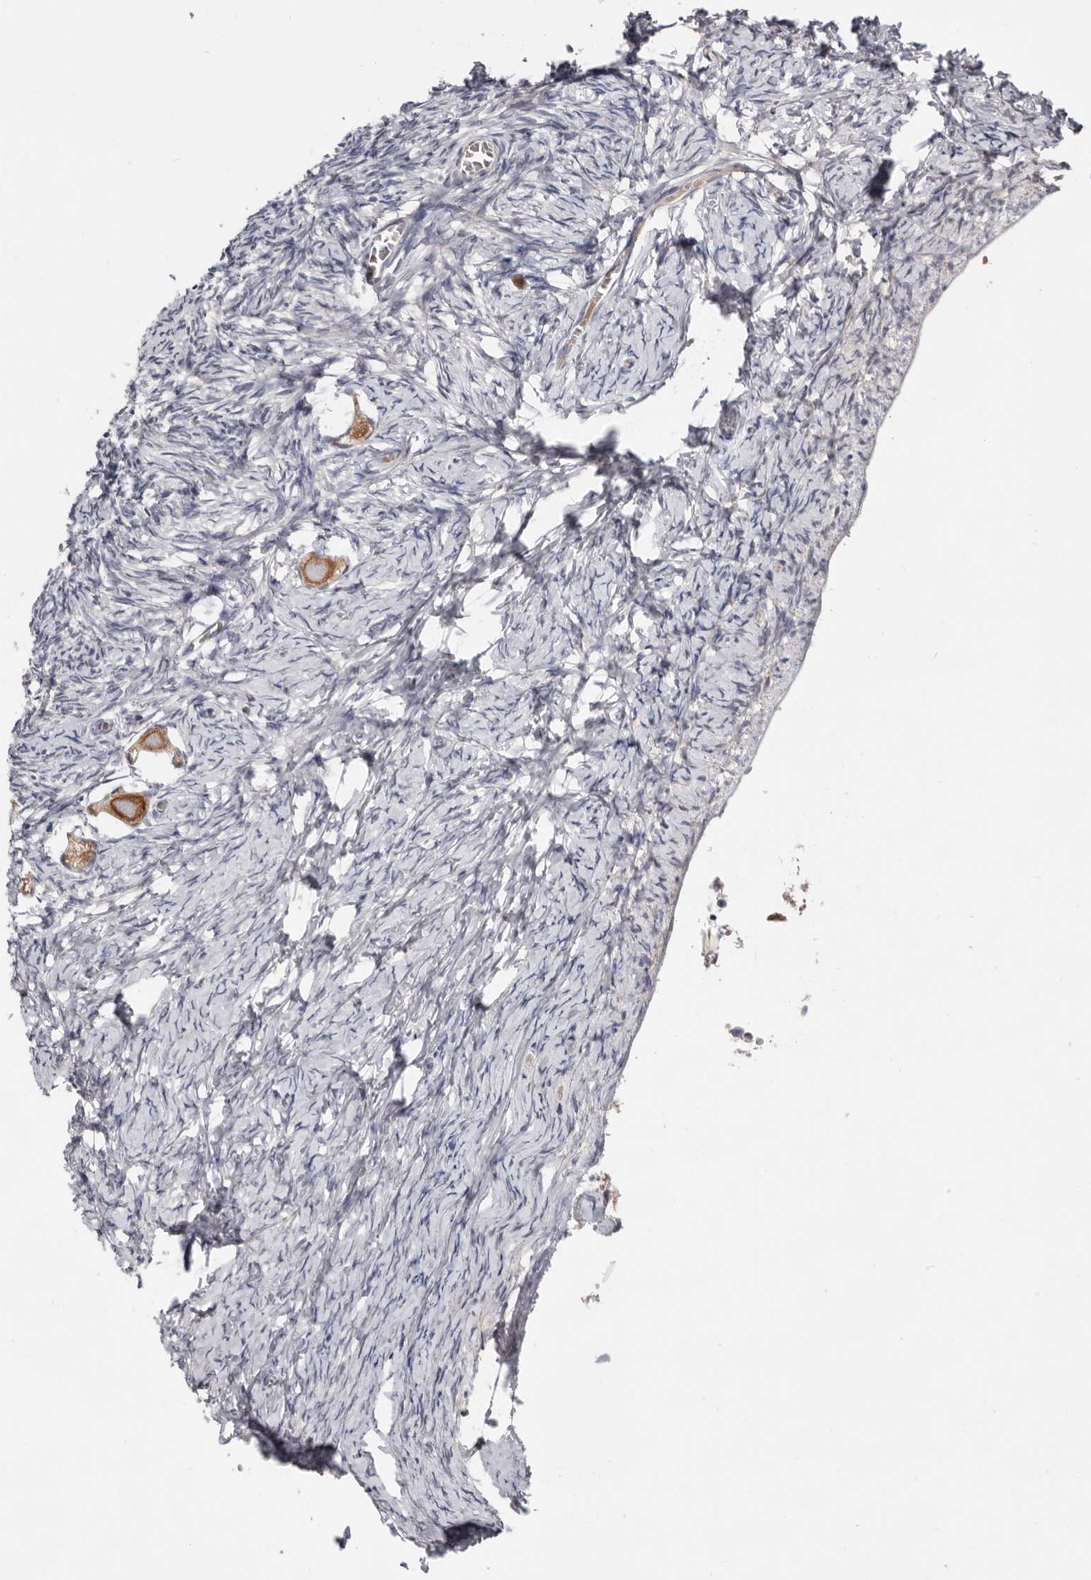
{"staining": {"intensity": "moderate", "quantity": ">75%", "location": "cytoplasmic/membranous"}, "tissue": "ovary", "cell_type": "Follicle cells", "image_type": "normal", "snomed": [{"axis": "morphology", "description": "Normal tissue, NOS"}, {"axis": "topography", "description": "Ovary"}], "caption": "A brown stain shows moderate cytoplasmic/membranous staining of a protein in follicle cells of benign human ovary. (IHC, brightfield microscopy, high magnification).", "gene": "USH1C", "patient": {"sex": "female", "age": 27}}